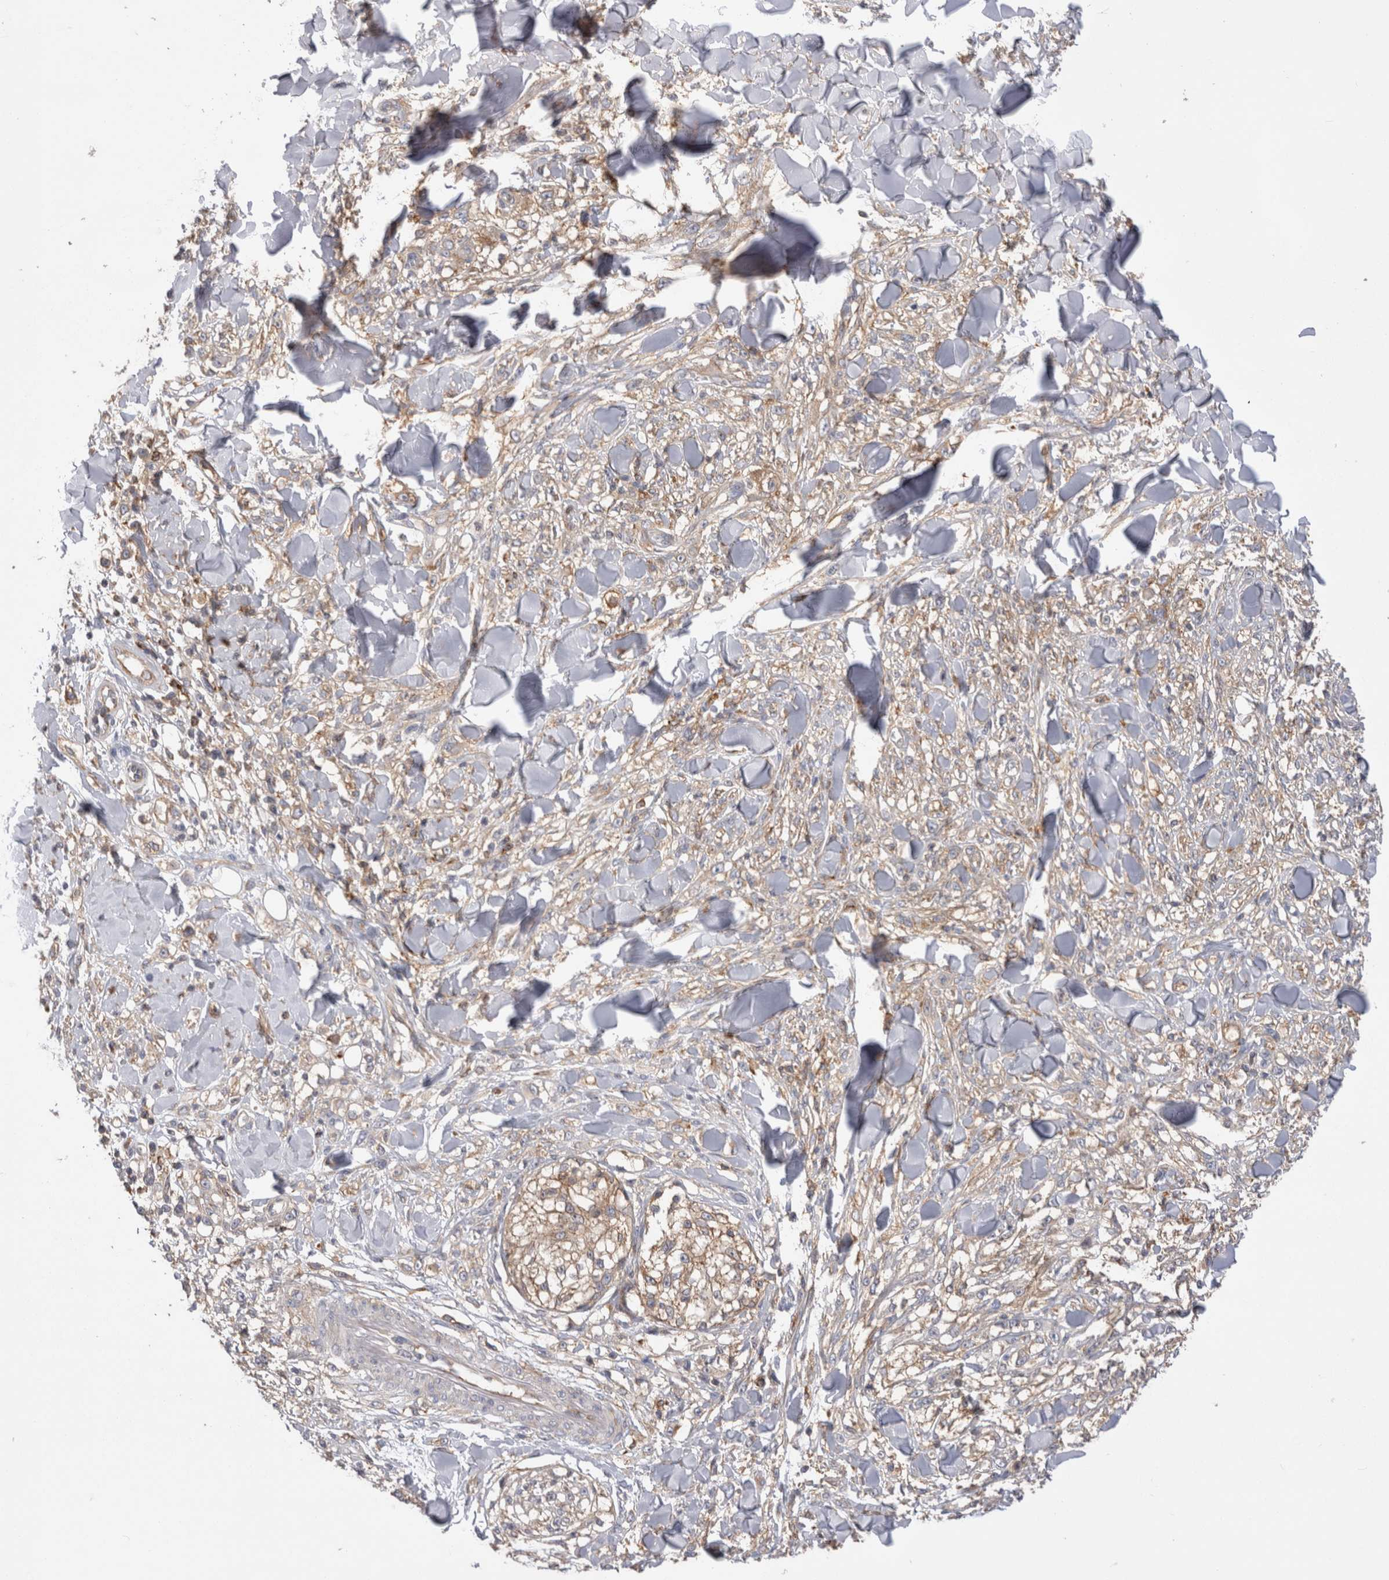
{"staining": {"intensity": "weak", "quantity": ">75%", "location": "cytoplasmic/membranous"}, "tissue": "melanoma", "cell_type": "Tumor cells", "image_type": "cancer", "snomed": [{"axis": "morphology", "description": "Malignant melanoma, NOS"}, {"axis": "topography", "description": "Skin of head"}], "caption": "Protein expression analysis of malignant melanoma displays weak cytoplasmic/membranous staining in approximately >75% of tumor cells.", "gene": "RAB11FIP1", "patient": {"sex": "male", "age": 83}}